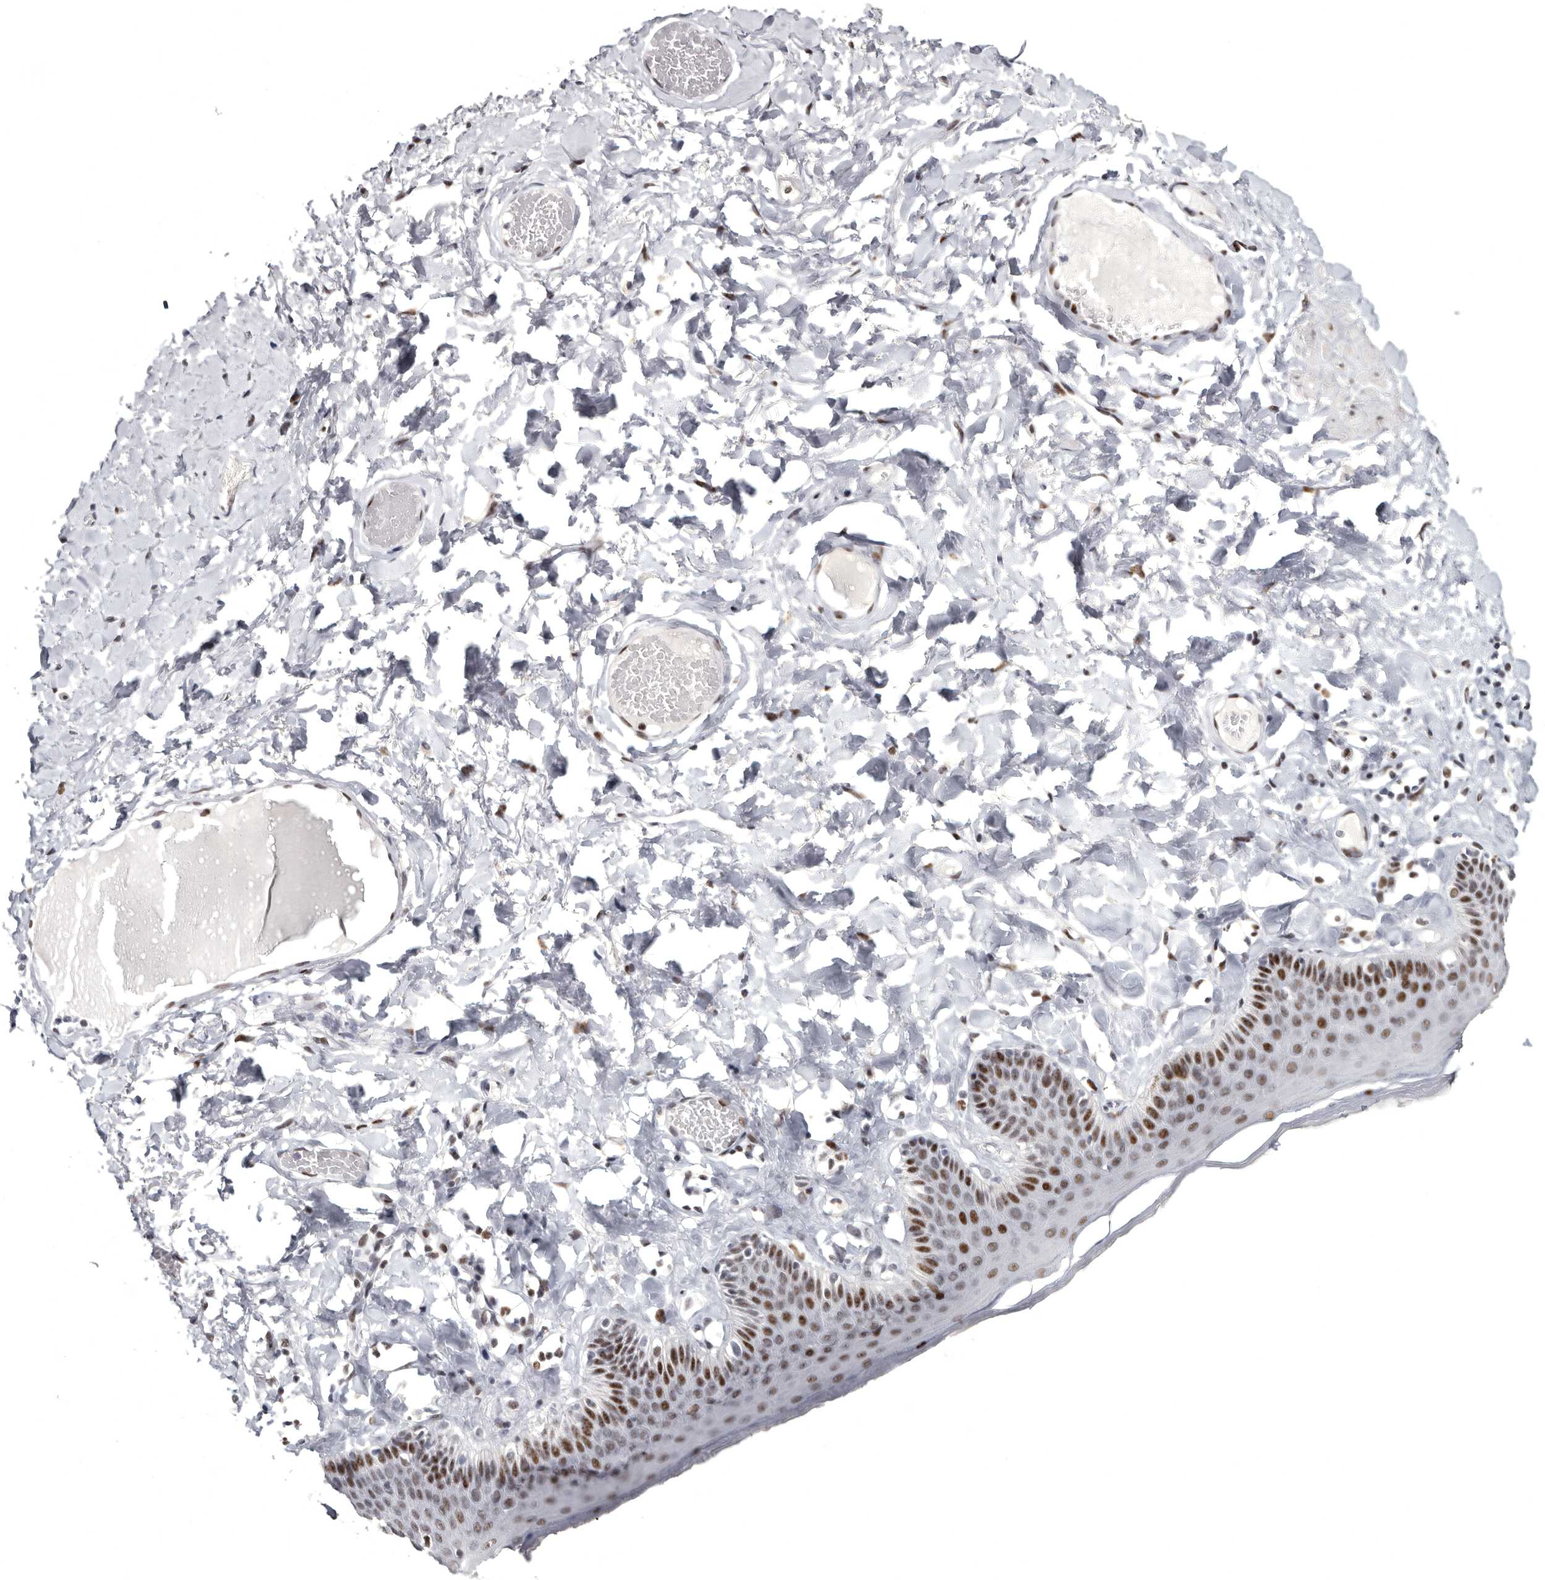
{"staining": {"intensity": "strong", "quantity": "25%-75%", "location": "nuclear"}, "tissue": "skin", "cell_type": "Epidermal cells", "image_type": "normal", "snomed": [{"axis": "morphology", "description": "Normal tissue, NOS"}, {"axis": "topography", "description": "Anal"}], "caption": "Epidermal cells exhibit high levels of strong nuclear positivity in about 25%-75% of cells in benign skin. Using DAB (3,3'-diaminobenzidine) (brown) and hematoxylin (blue) stains, captured at high magnification using brightfield microscopy.", "gene": "WRAP73", "patient": {"sex": "male", "age": 69}}